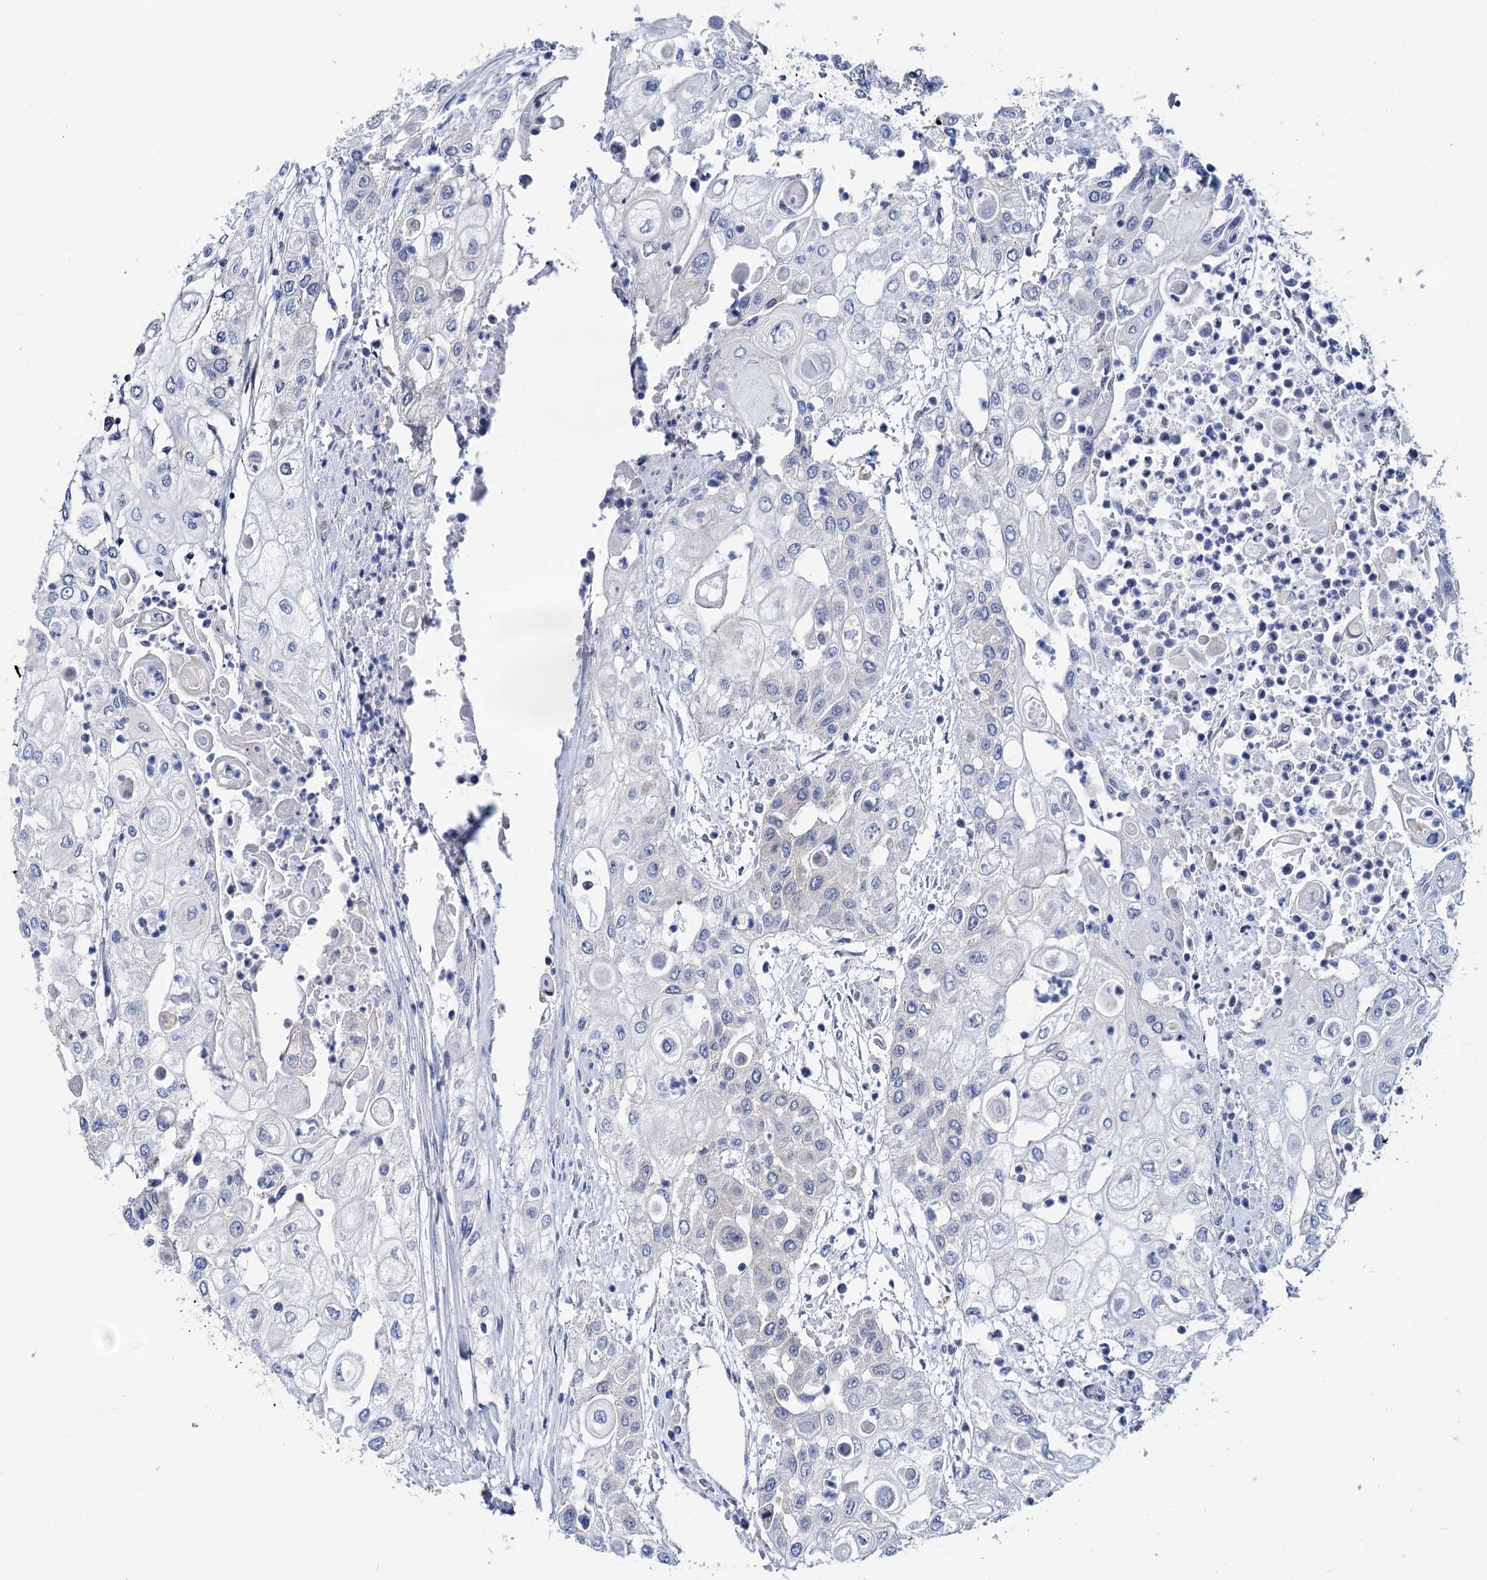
{"staining": {"intensity": "negative", "quantity": "none", "location": "none"}, "tissue": "urothelial cancer", "cell_type": "Tumor cells", "image_type": "cancer", "snomed": [{"axis": "morphology", "description": "Urothelial carcinoma, High grade"}, {"axis": "topography", "description": "Urinary bladder"}], "caption": "A photomicrograph of urothelial cancer stained for a protein reveals no brown staining in tumor cells.", "gene": "ZNRD2", "patient": {"sex": "female", "age": 79}}